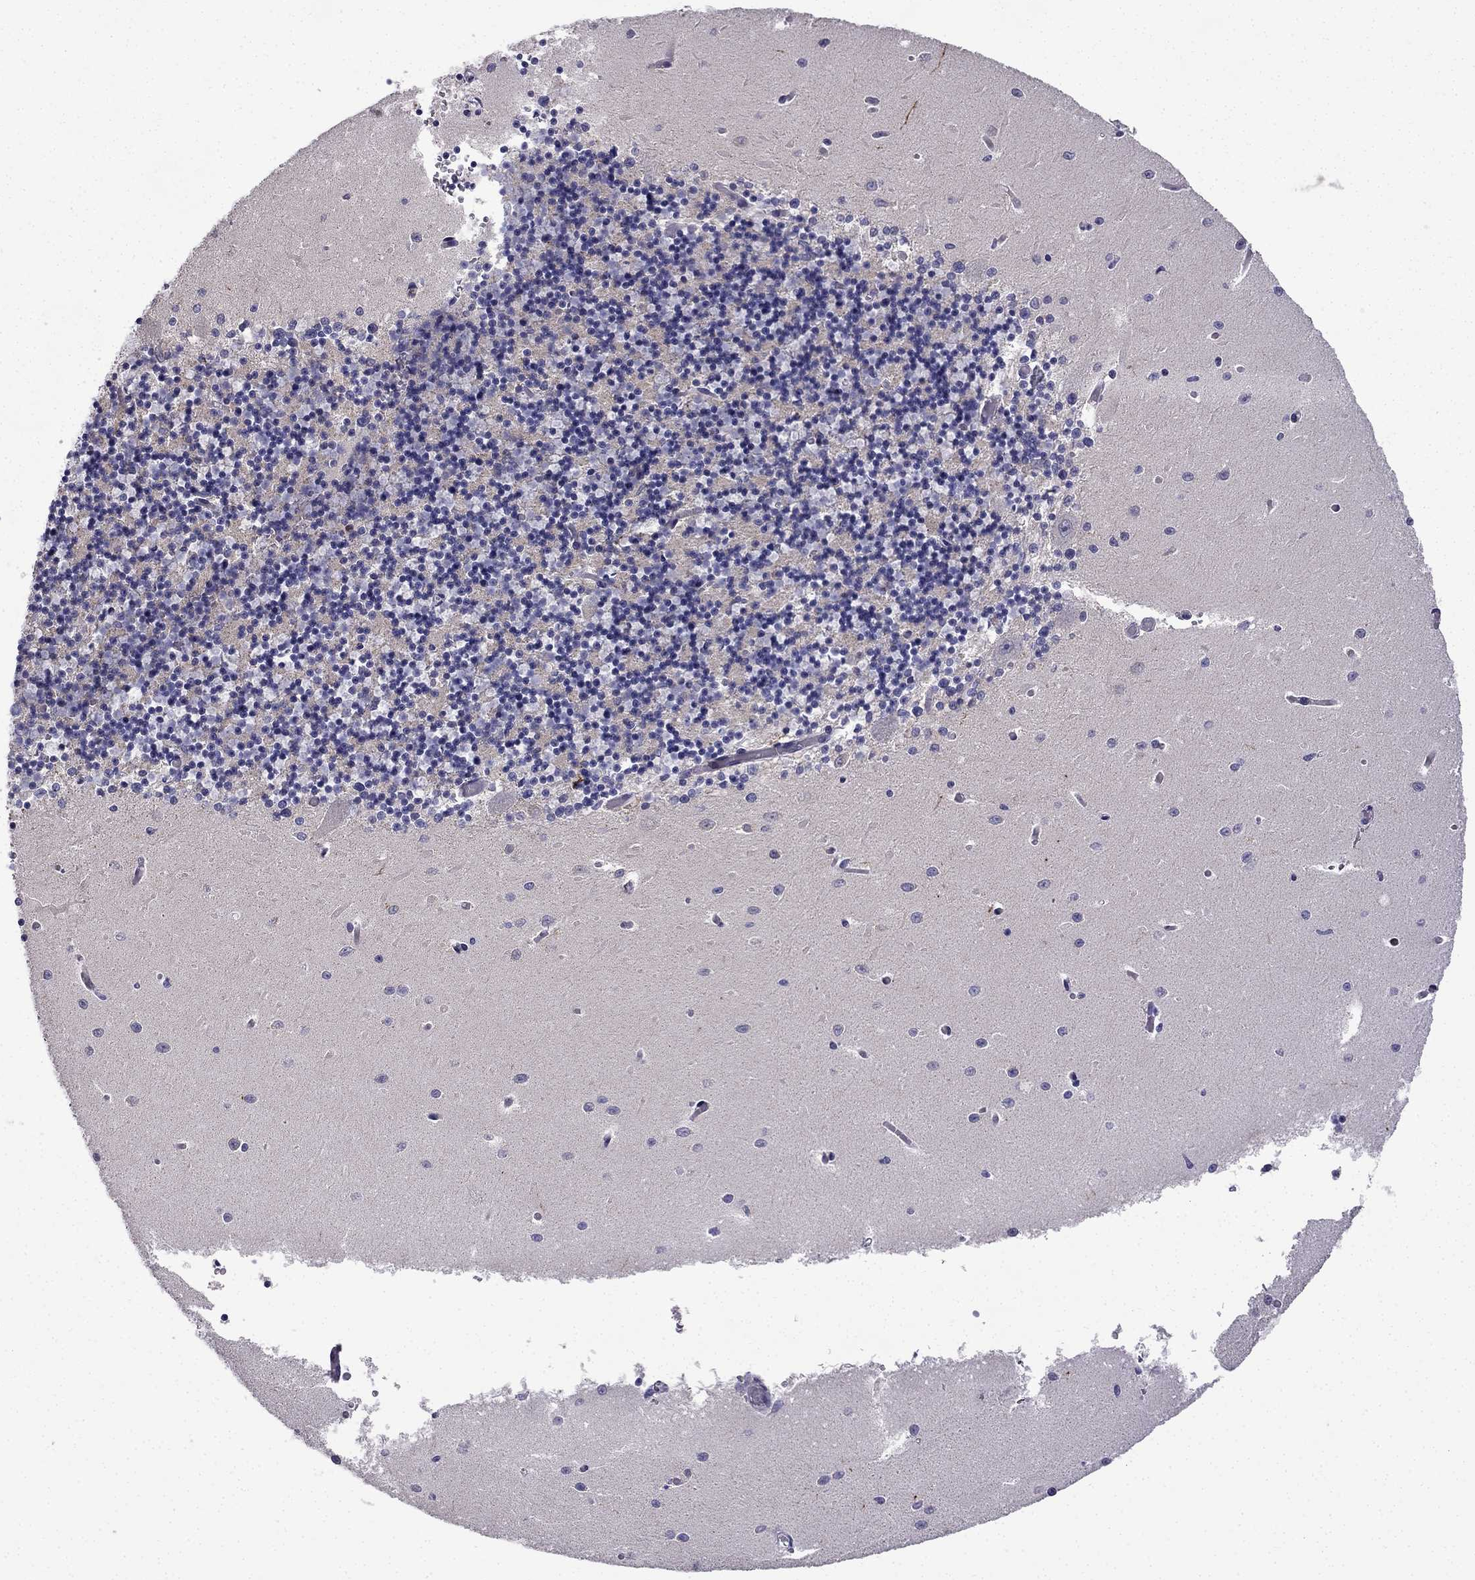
{"staining": {"intensity": "negative", "quantity": "none", "location": "none"}, "tissue": "cerebellum", "cell_type": "Cells in granular layer", "image_type": "normal", "snomed": [{"axis": "morphology", "description": "Normal tissue, NOS"}, {"axis": "topography", "description": "Cerebellum"}], "caption": "Cerebellum stained for a protein using IHC demonstrates no expression cells in granular layer.", "gene": "SLC6A2", "patient": {"sex": "female", "age": 64}}